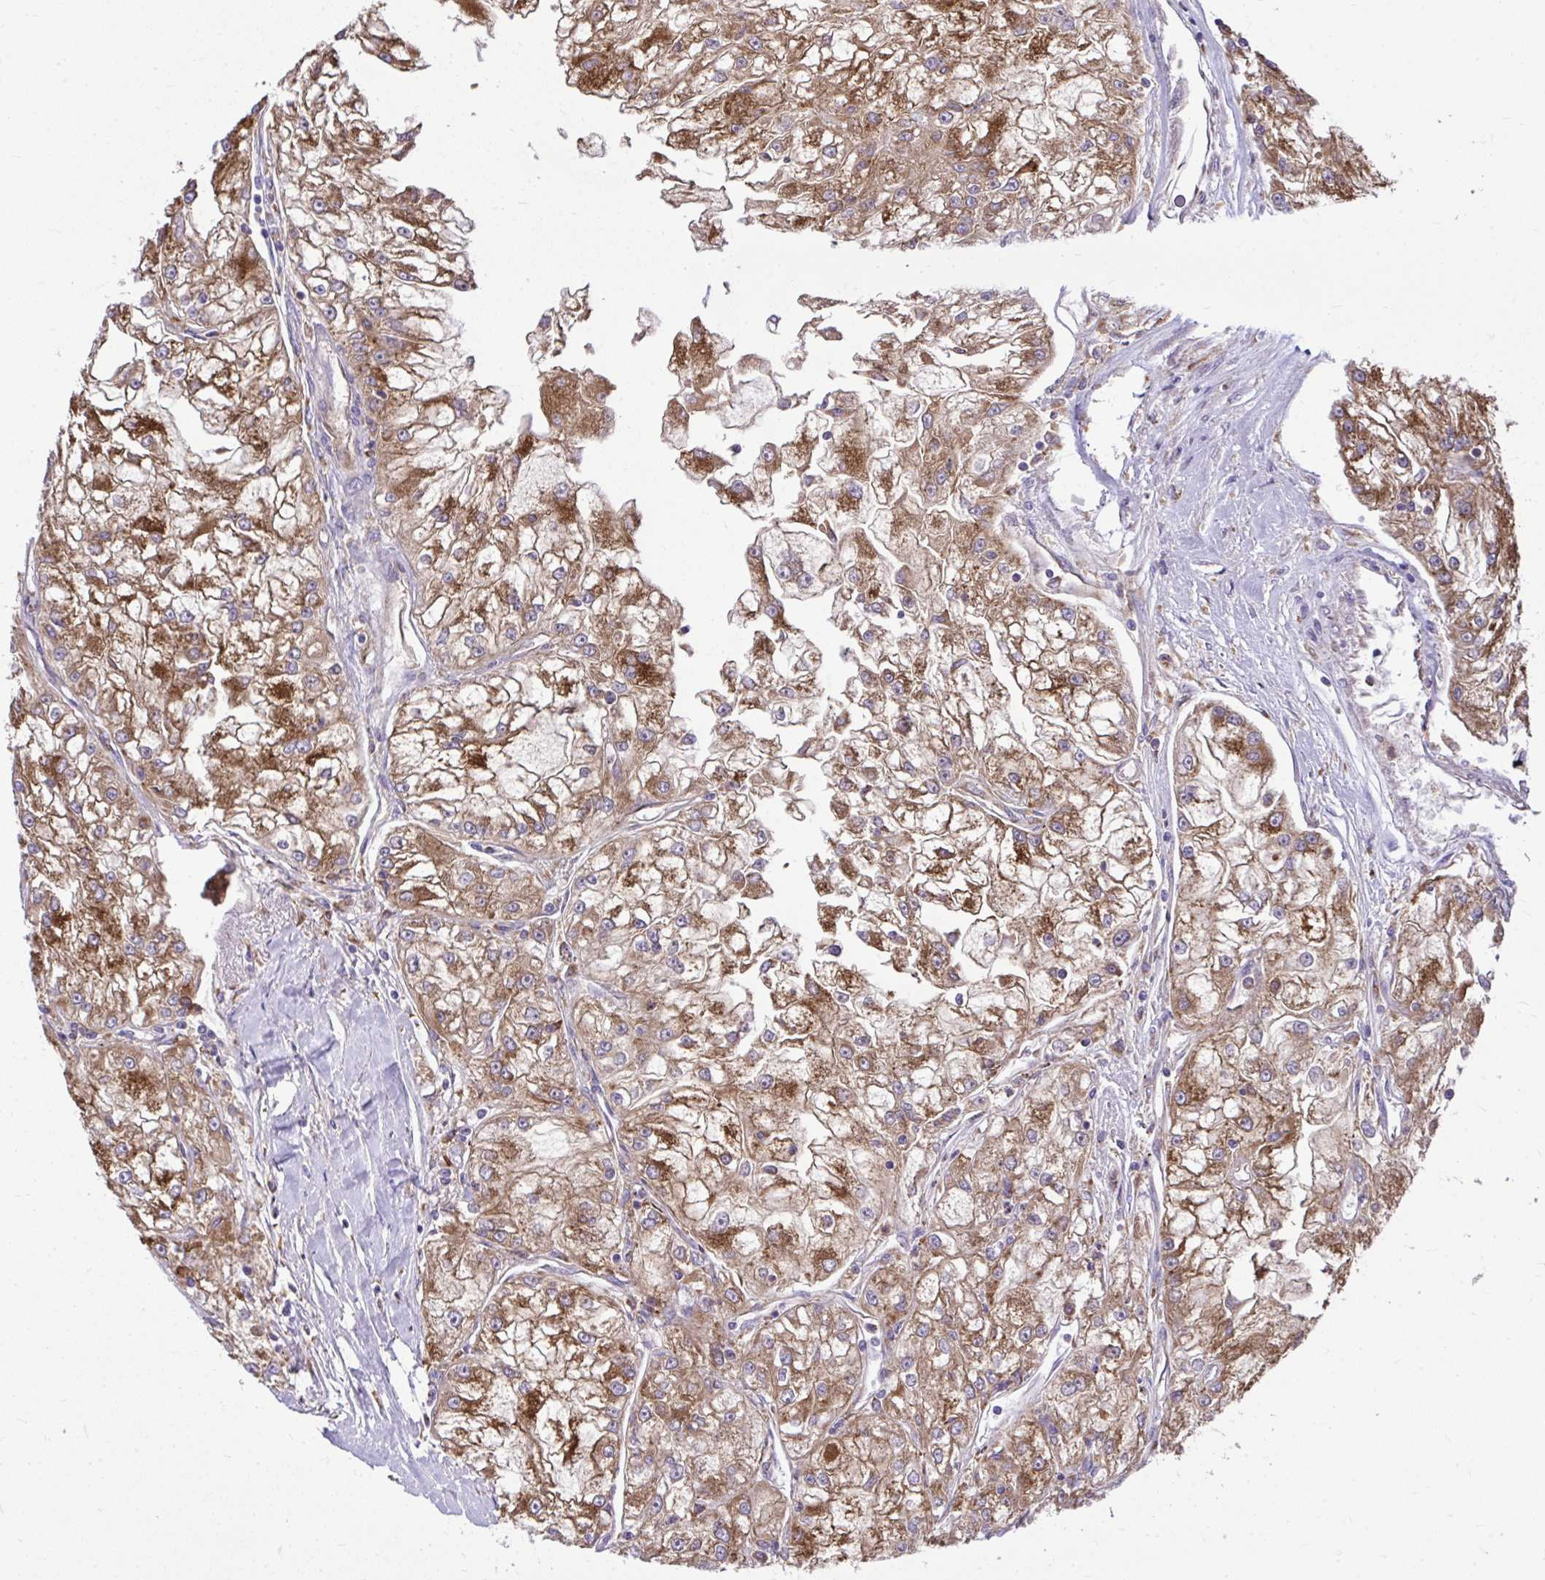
{"staining": {"intensity": "moderate", "quantity": ">75%", "location": "cytoplasmic/membranous"}, "tissue": "renal cancer", "cell_type": "Tumor cells", "image_type": "cancer", "snomed": [{"axis": "morphology", "description": "Adenocarcinoma, NOS"}, {"axis": "topography", "description": "Kidney"}], "caption": "DAB (3,3'-diaminobenzidine) immunohistochemical staining of renal adenocarcinoma shows moderate cytoplasmic/membranous protein staining in approximately >75% of tumor cells.", "gene": "PAIP2", "patient": {"sex": "female", "age": 72}}